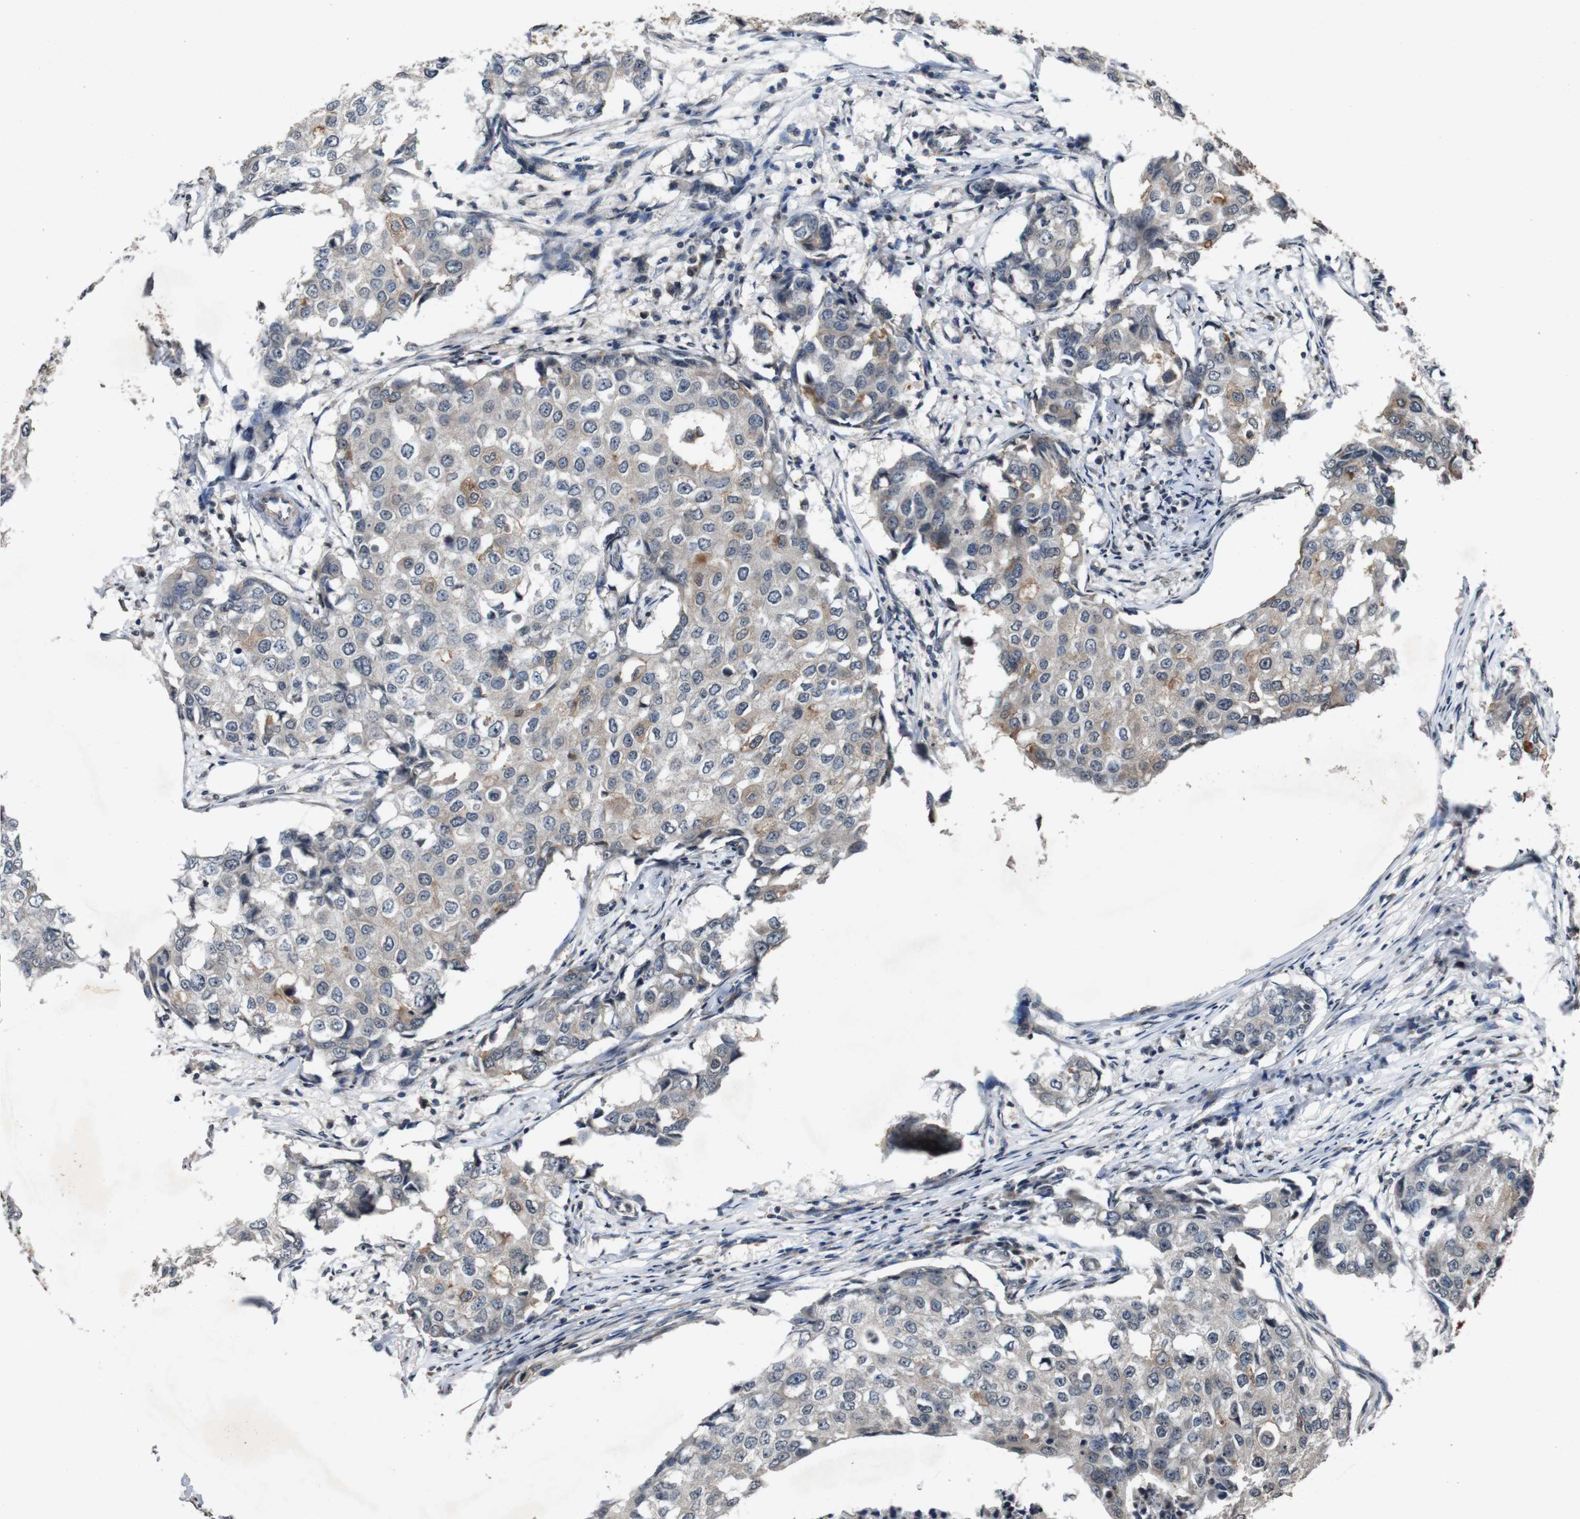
{"staining": {"intensity": "moderate", "quantity": "<25%", "location": "cytoplasmic/membranous"}, "tissue": "breast cancer", "cell_type": "Tumor cells", "image_type": "cancer", "snomed": [{"axis": "morphology", "description": "Duct carcinoma"}, {"axis": "topography", "description": "Breast"}], "caption": "There is low levels of moderate cytoplasmic/membranous expression in tumor cells of breast cancer, as demonstrated by immunohistochemical staining (brown color).", "gene": "SORL1", "patient": {"sex": "female", "age": 27}}